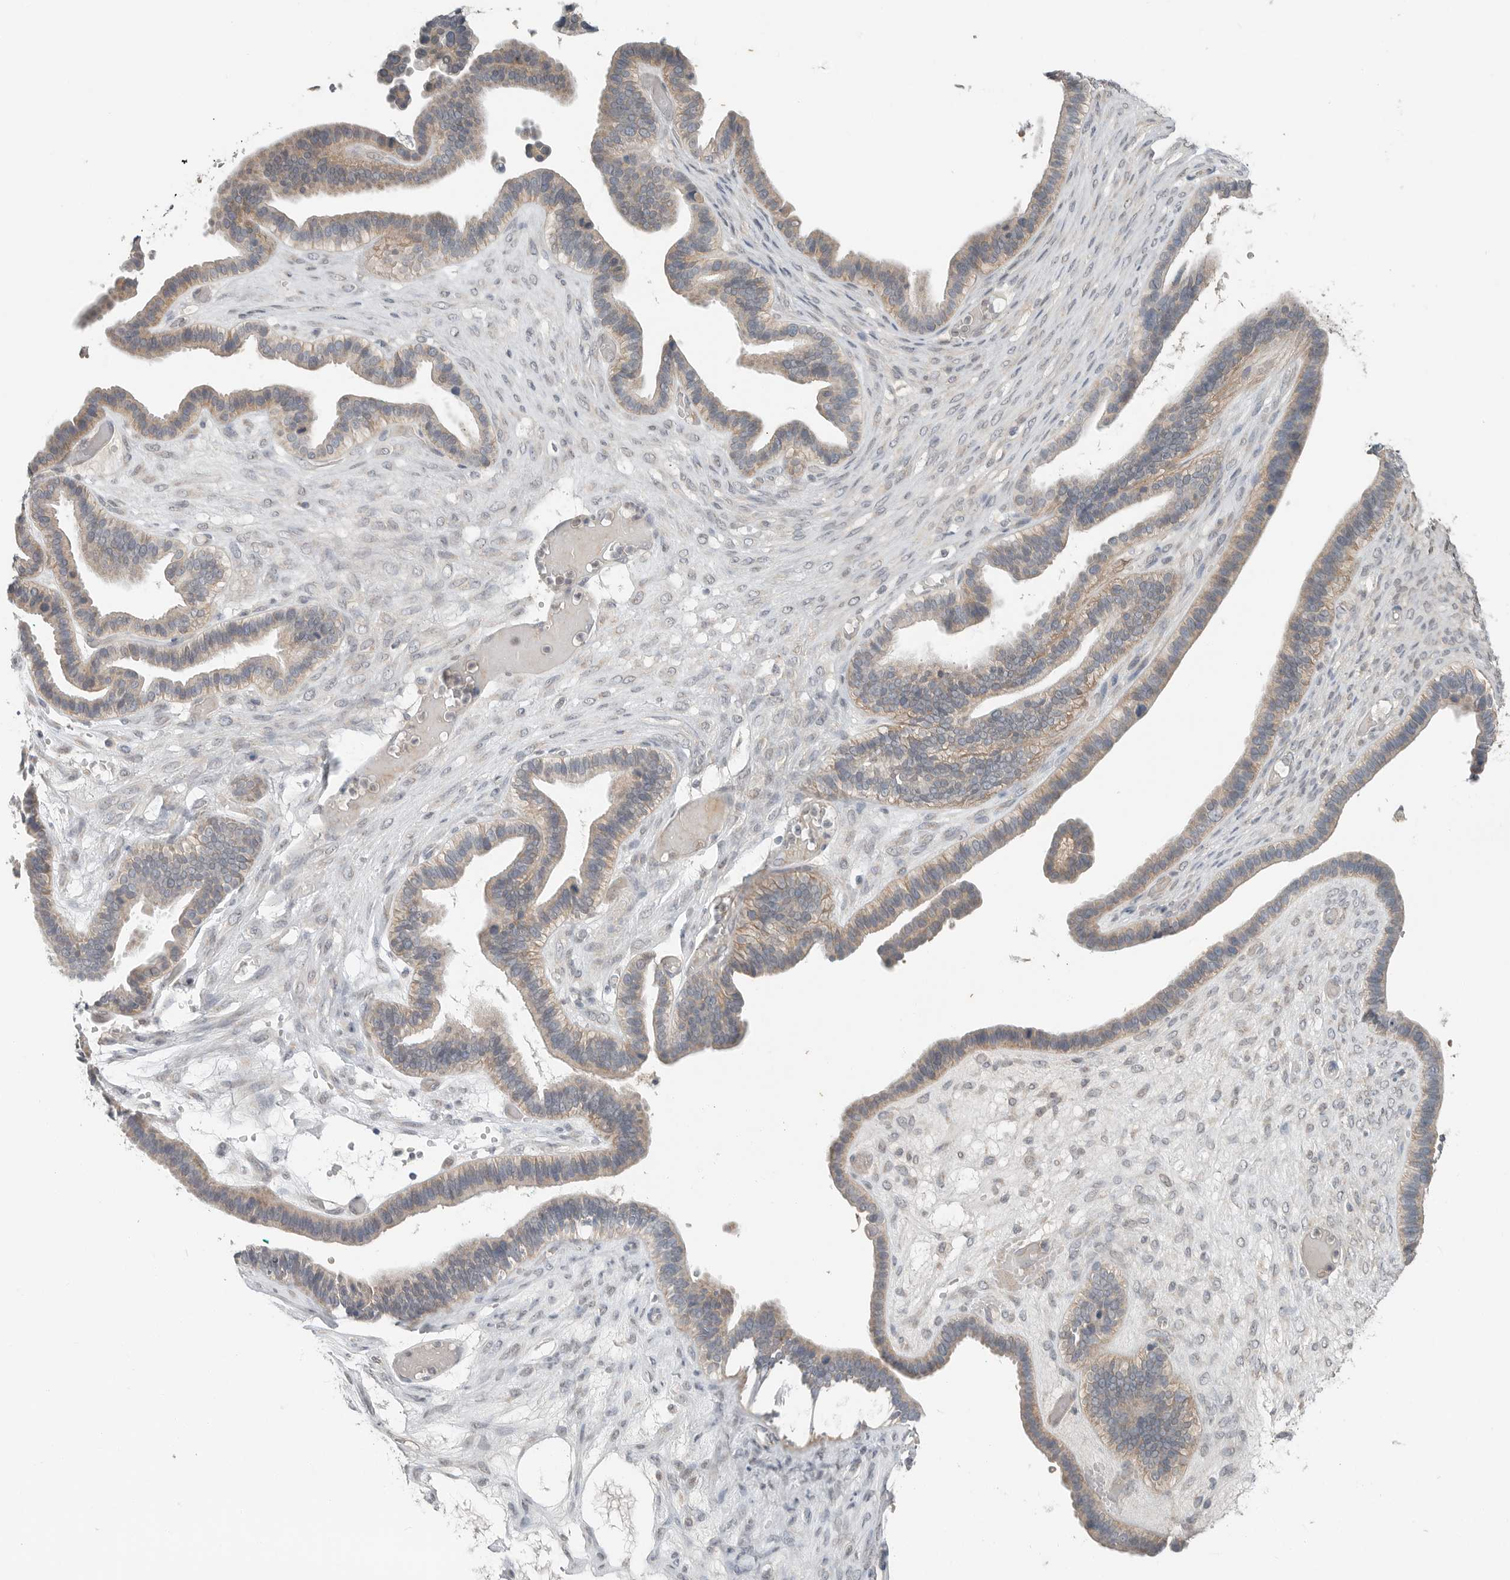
{"staining": {"intensity": "weak", "quantity": ">75%", "location": "cytoplasmic/membranous"}, "tissue": "ovarian cancer", "cell_type": "Tumor cells", "image_type": "cancer", "snomed": [{"axis": "morphology", "description": "Cystadenocarcinoma, serous, NOS"}, {"axis": "topography", "description": "Ovary"}], "caption": "Protein analysis of ovarian cancer tissue shows weak cytoplasmic/membranous expression in approximately >75% of tumor cells.", "gene": "FCRLB", "patient": {"sex": "female", "age": 56}}